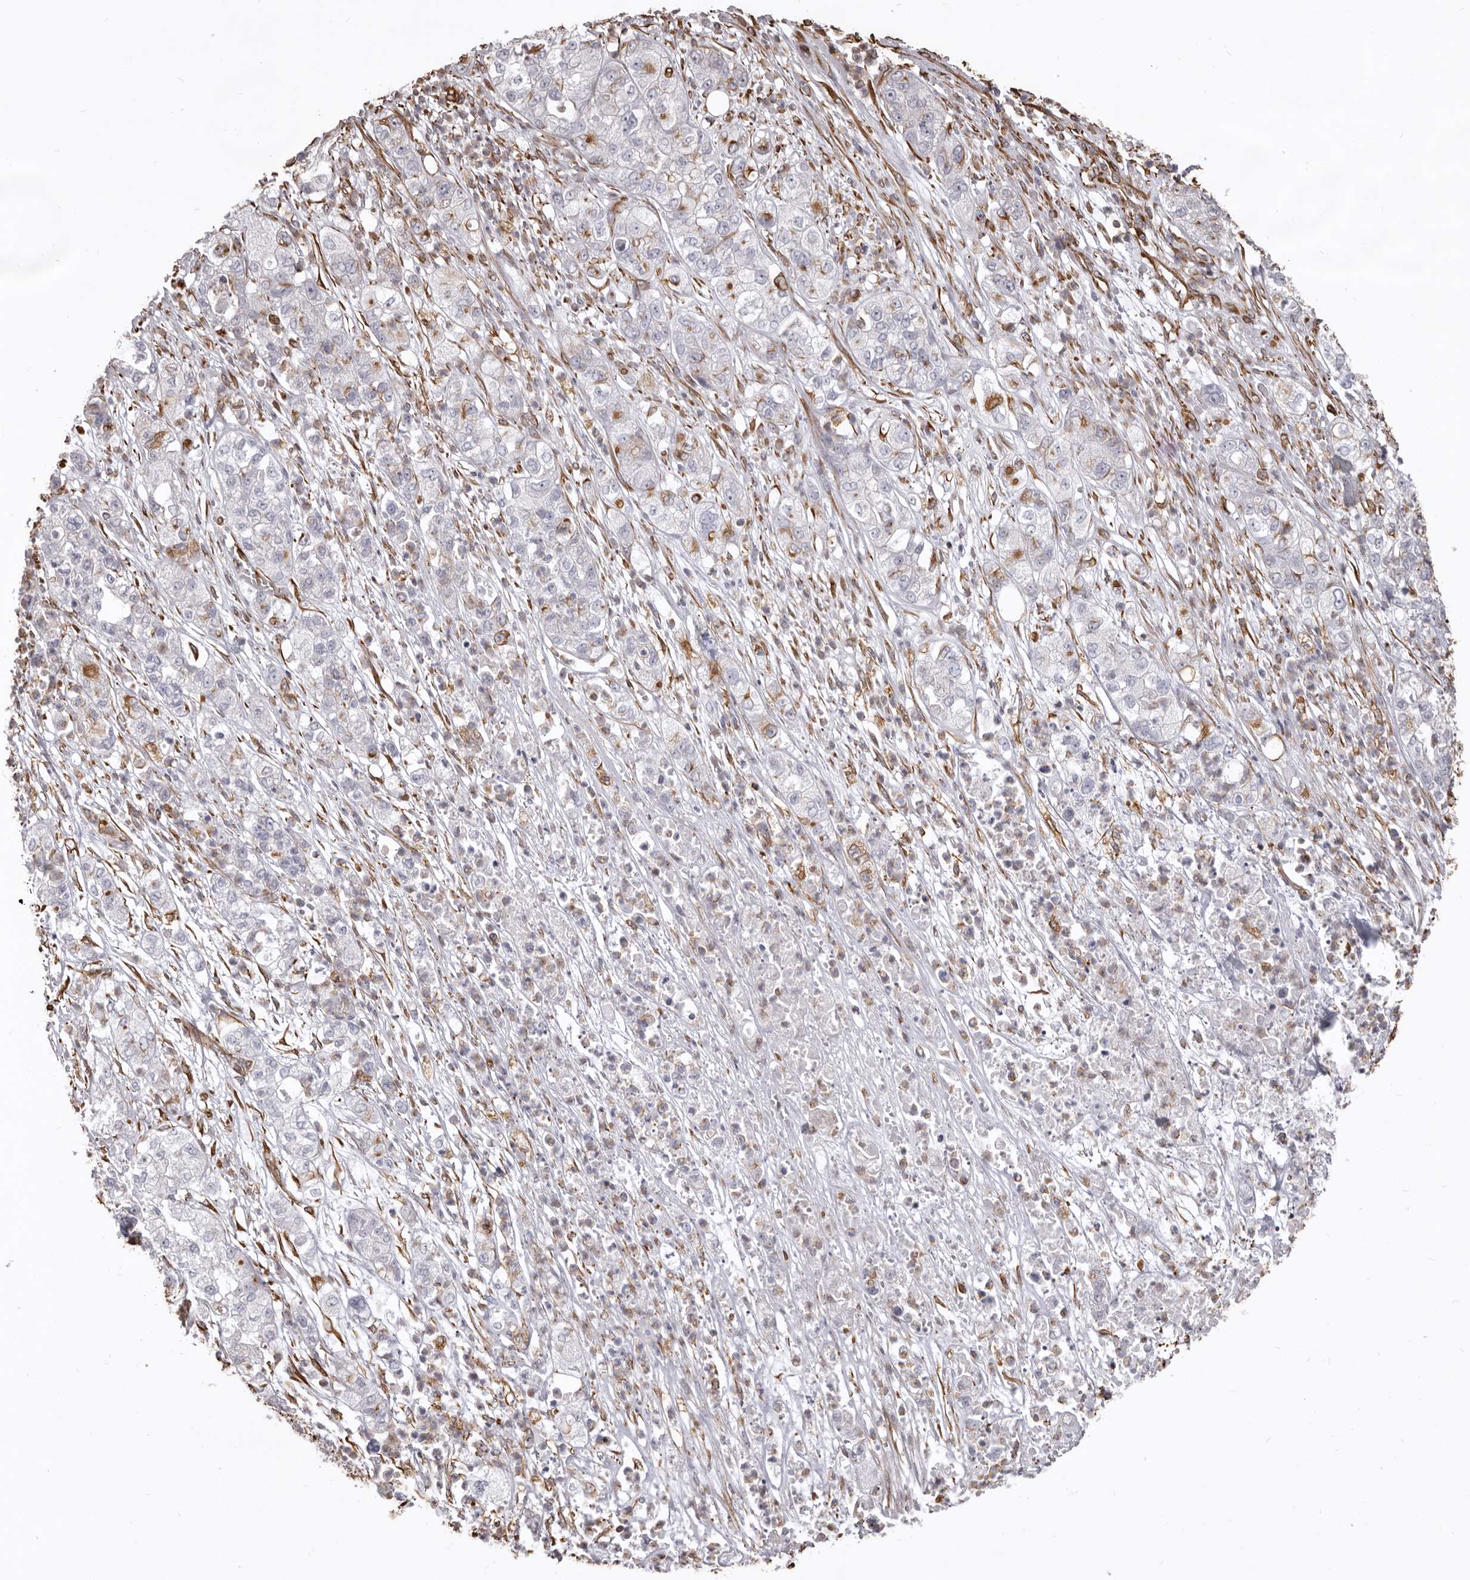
{"staining": {"intensity": "negative", "quantity": "none", "location": "none"}, "tissue": "pancreatic cancer", "cell_type": "Tumor cells", "image_type": "cancer", "snomed": [{"axis": "morphology", "description": "Adenocarcinoma, NOS"}, {"axis": "topography", "description": "Pancreas"}], "caption": "This histopathology image is of pancreatic adenocarcinoma stained with immunohistochemistry (IHC) to label a protein in brown with the nuclei are counter-stained blue. There is no positivity in tumor cells.", "gene": "MTURN", "patient": {"sex": "female", "age": 78}}